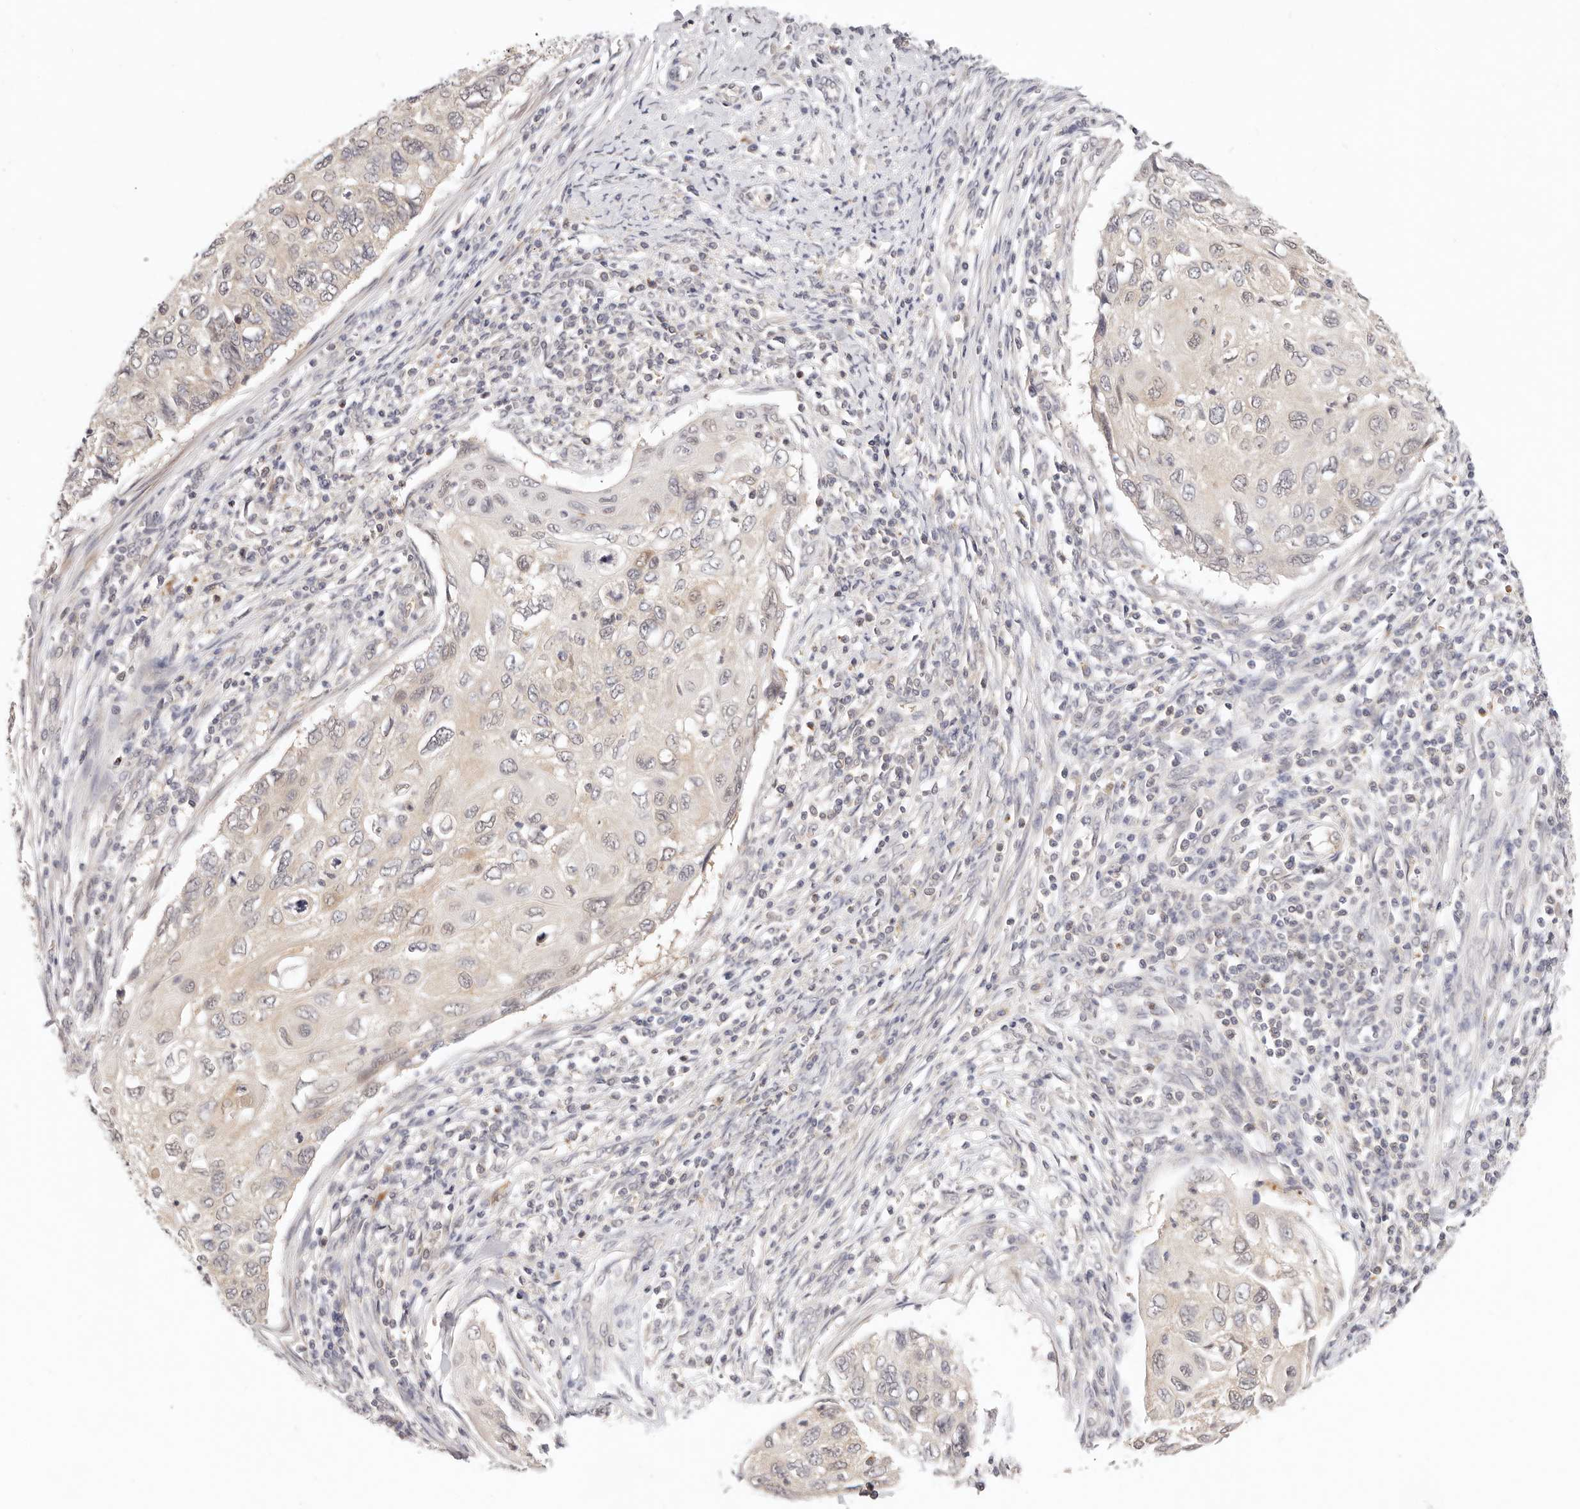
{"staining": {"intensity": "weak", "quantity": "25%-75%", "location": "cytoplasmic/membranous,nuclear"}, "tissue": "cervical cancer", "cell_type": "Tumor cells", "image_type": "cancer", "snomed": [{"axis": "morphology", "description": "Squamous cell carcinoma, NOS"}, {"axis": "topography", "description": "Cervix"}], "caption": "DAB (3,3'-diaminobenzidine) immunohistochemical staining of cervical cancer reveals weak cytoplasmic/membranous and nuclear protein positivity in about 25%-75% of tumor cells.", "gene": "GGPS1", "patient": {"sex": "female", "age": 70}}